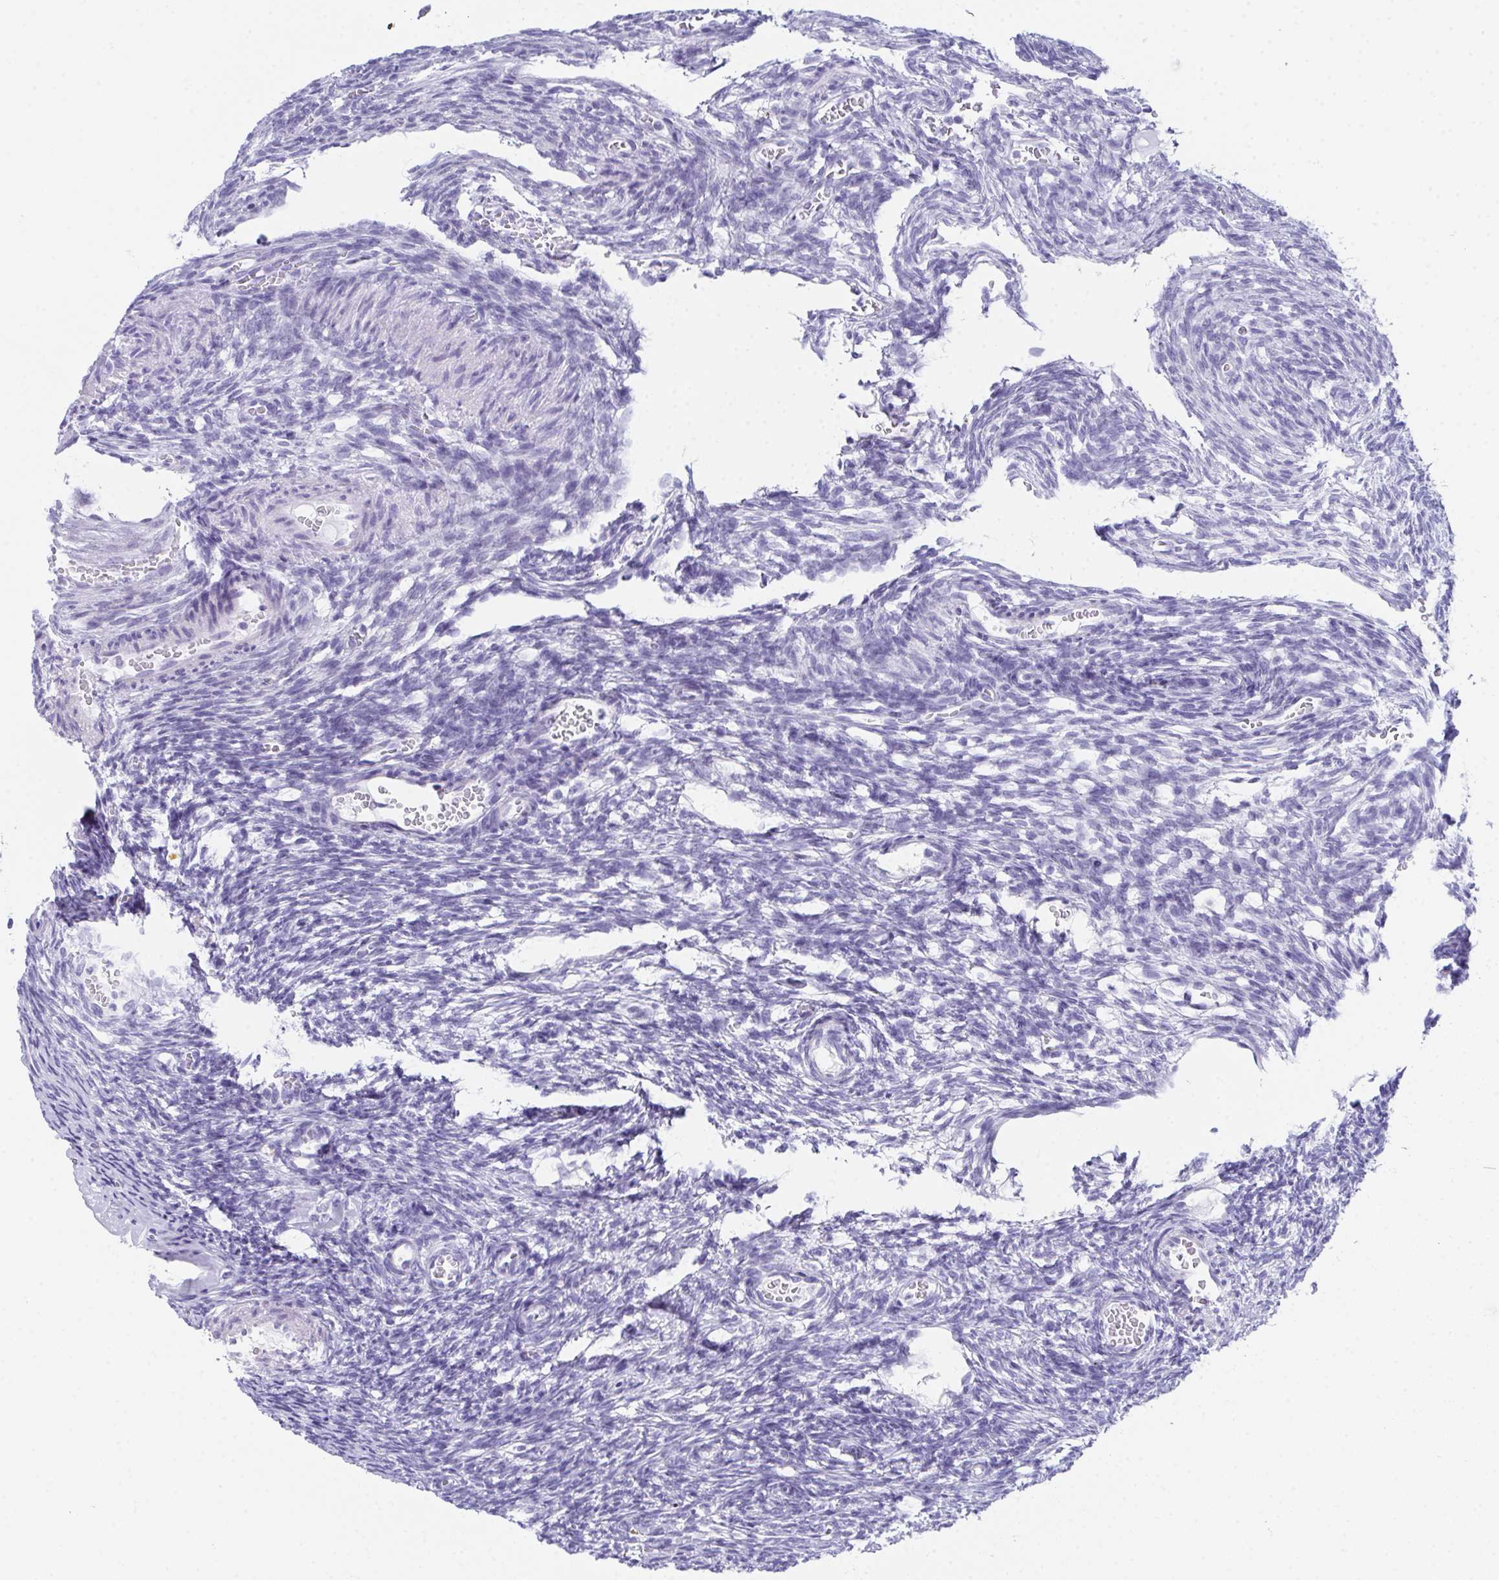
{"staining": {"intensity": "negative", "quantity": "none", "location": "none"}, "tissue": "ovary", "cell_type": "Follicle cells", "image_type": "normal", "snomed": [{"axis": "morphology", "description": "Normal tissue, NOS"}, {"axis": "topography", "description": "Ovary"}], "caption": "Immunohistochemistry (IHC) of normal human ovary displays no positivity in follicle cells.", "gene": "TEX19", "patient": {"sex": "female", "age": 34}}